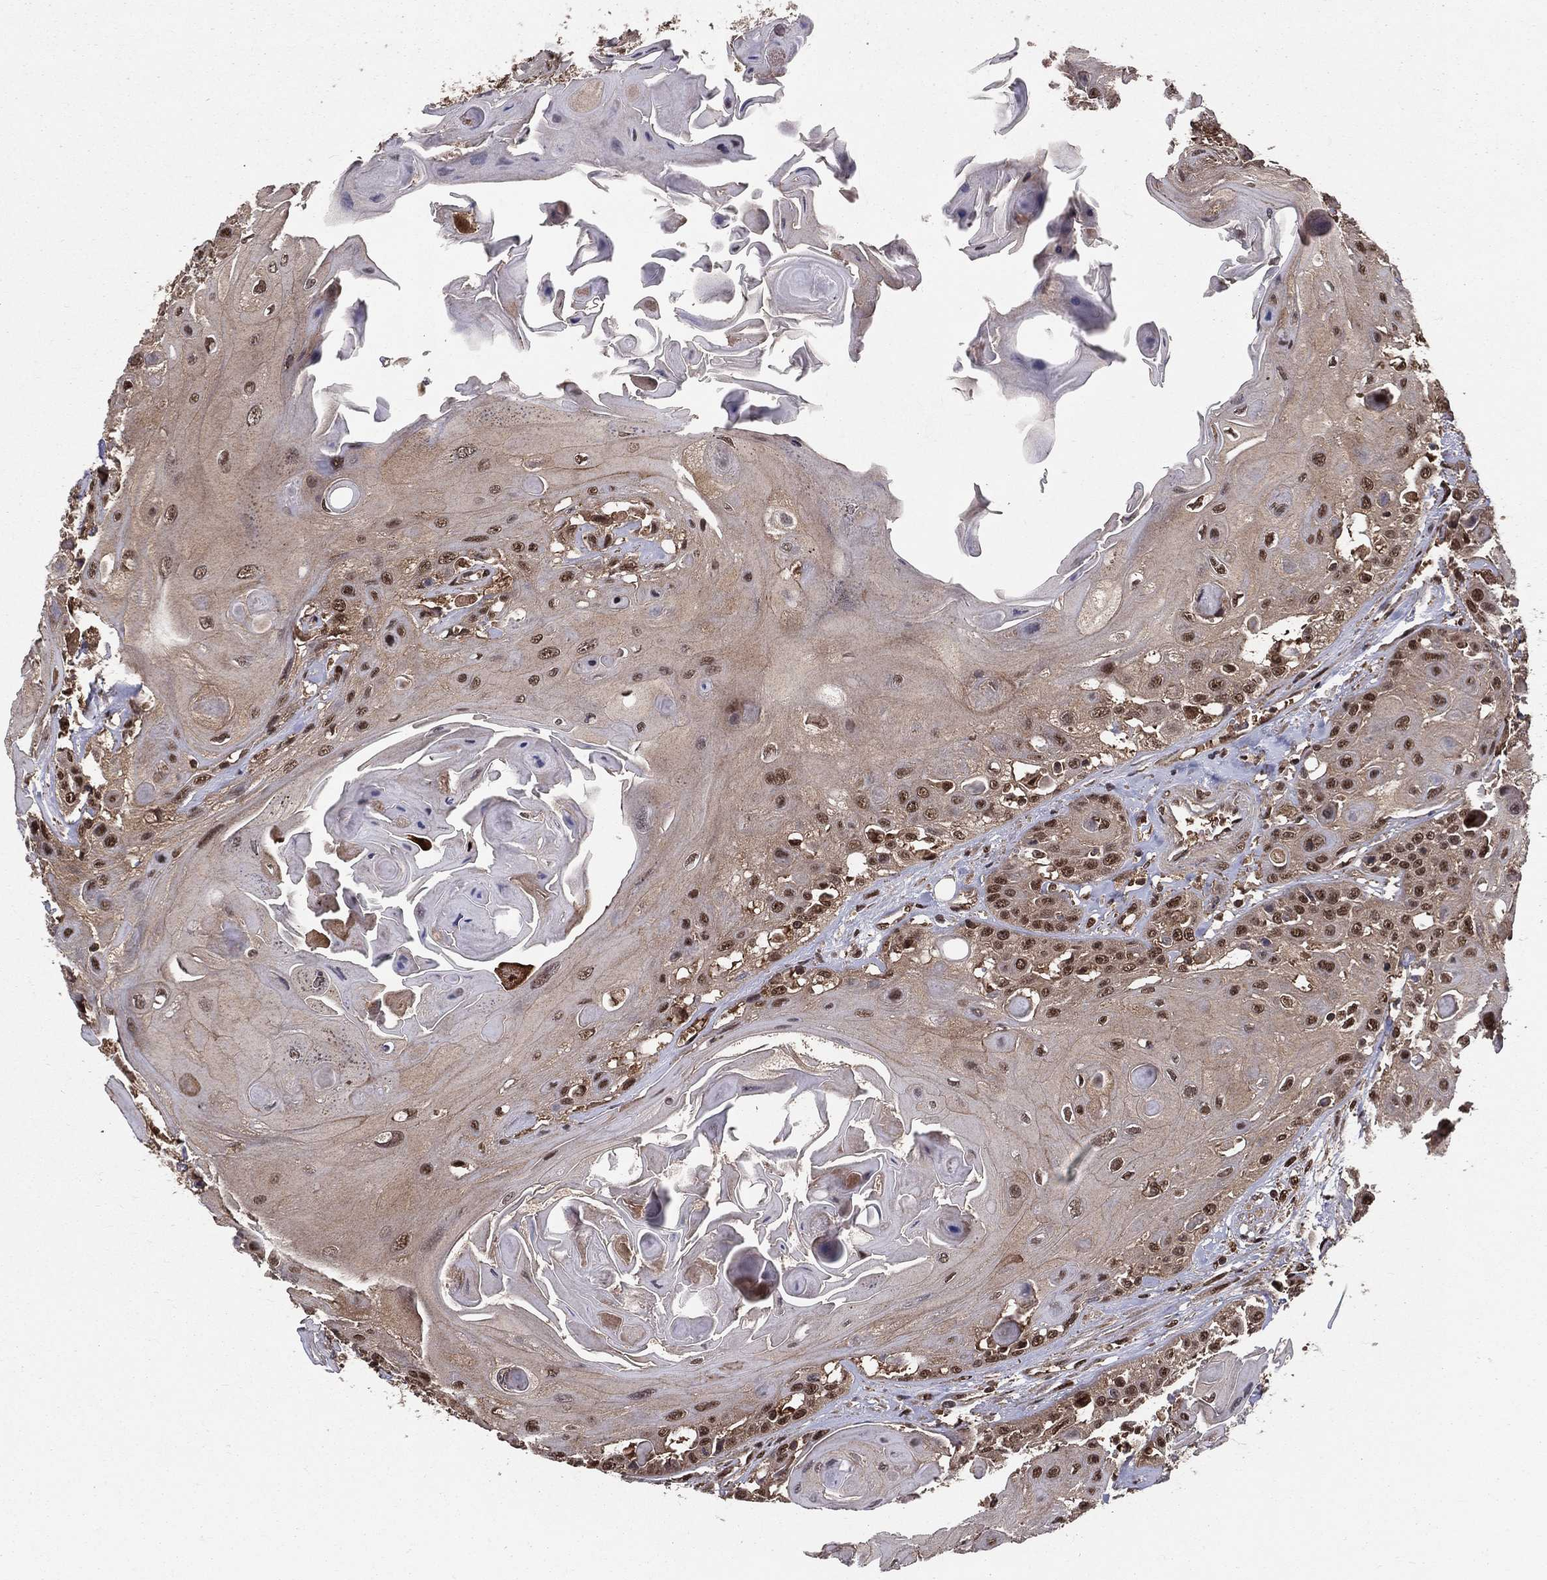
{"staining": {"intensity": "moderate", "quantity": "25%-75%", "location": "nuclear"}, "tissue": "head and neck cancer", "cell_type": "Tumor cells", "image_type": "cancer", "snomed": [{"axis": "morphology", "description": "Squamous cell carcinoma, NOS"}, {"axis": "topography", "description": "Head-Neck"}], "caption": "IHC of human head and neck cancer (squamous cell carcinoma) reveals medium levels of moderate nuclear expression in approximately 25%-75% of tumor cells.", "gene": "CARM1", "patient": {"sex": "female", "age": 59}}